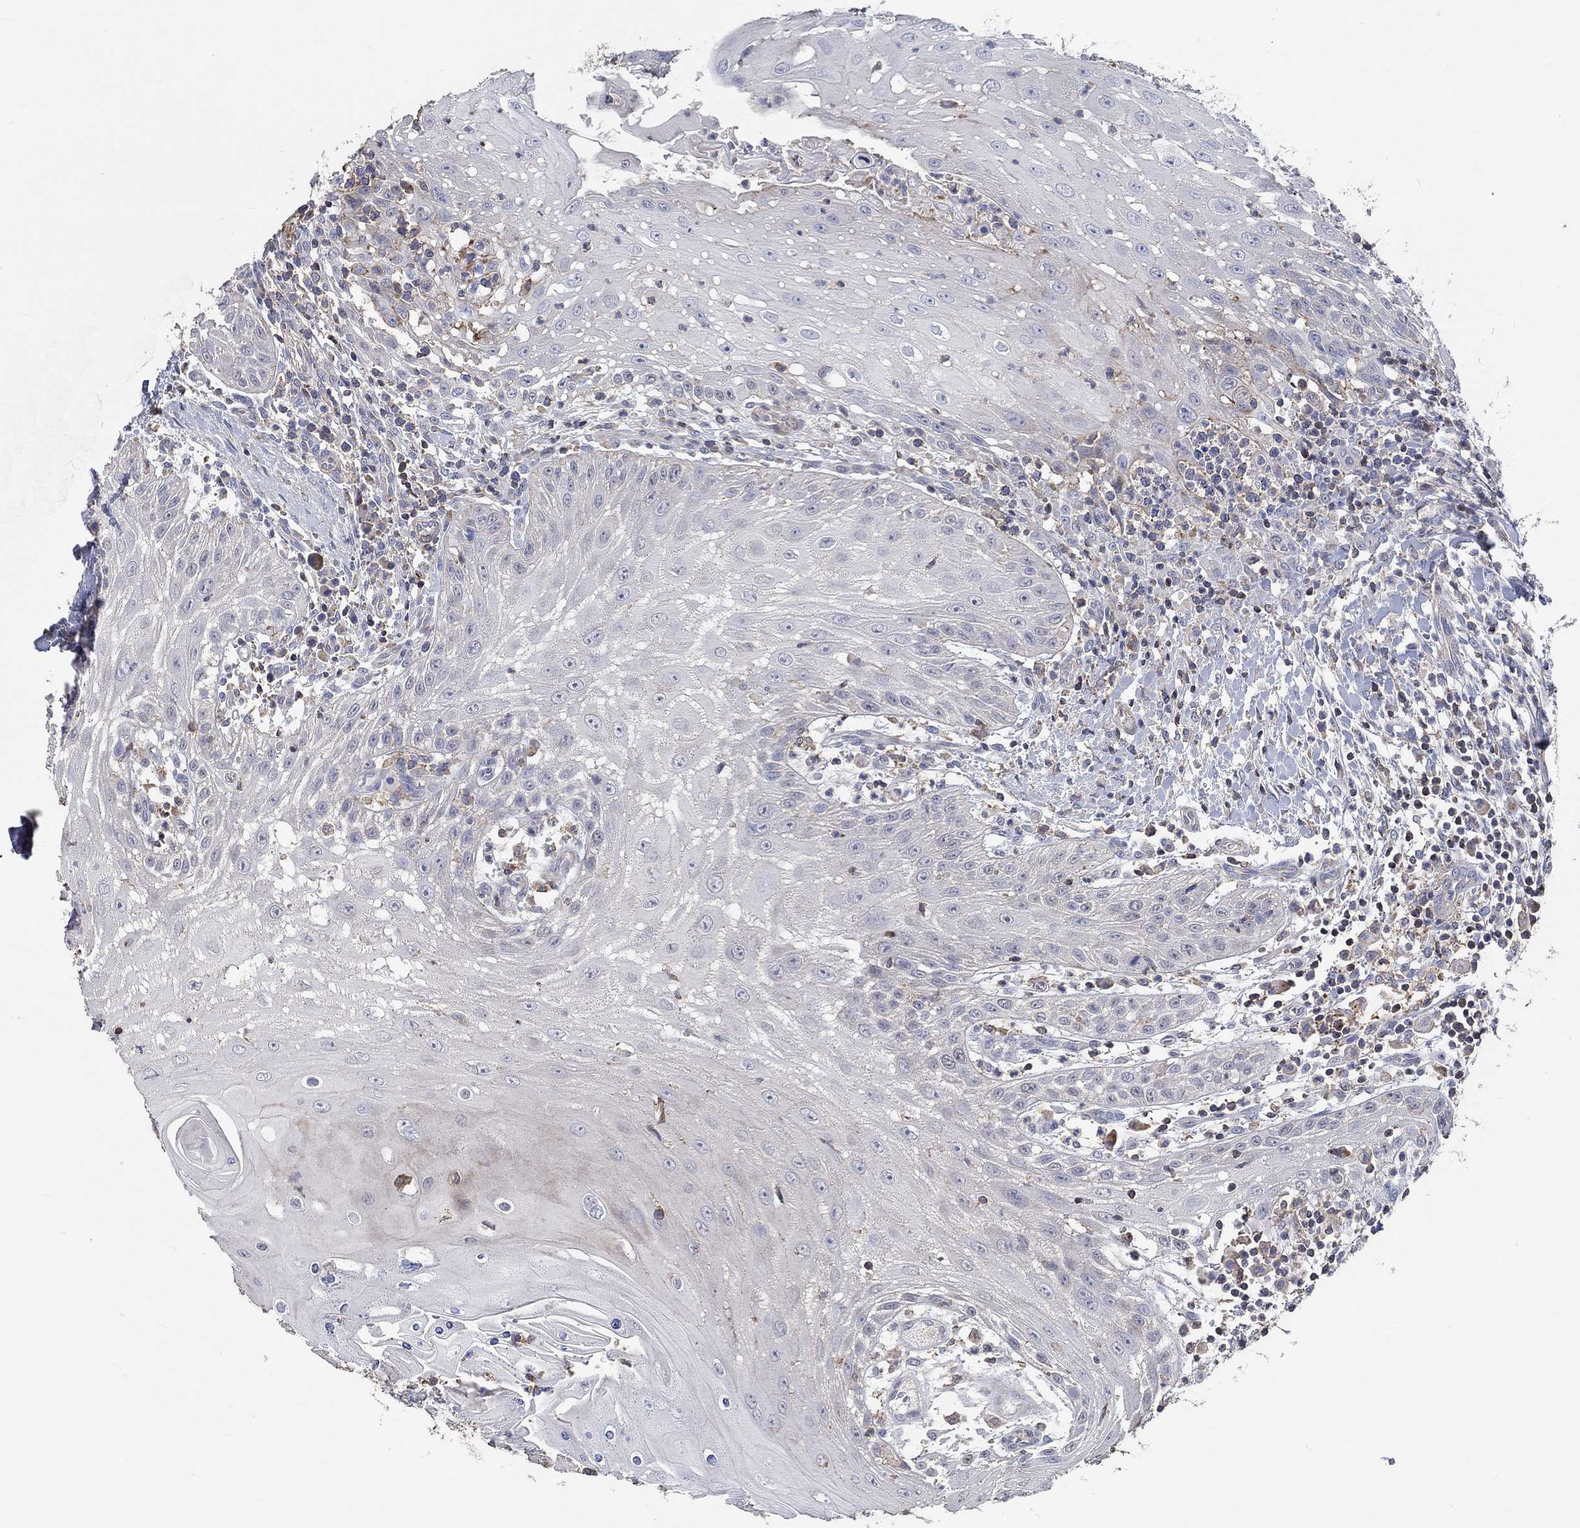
{"staining": {"intensity": "negative", "quantity": "none", "location": "none"}, "tissue": "head and neck cancer", "cell_type": "Tumor cells", "image_type": "cancer", "snomed": [{"axis": "morphology", "description": "Squamous cell carcinoma, NOS"}, {"axis": "topography", "description": "Oral tissue"}, {"axis": "topography", "description": "Head-Neck"}], "caption": "Tumor cells show no significant protein expression in head and neck cancer (squamous cell carcinoma).", "gene": "TNFAIP8L3", "patient": {"sex": "male", "age": 58}}